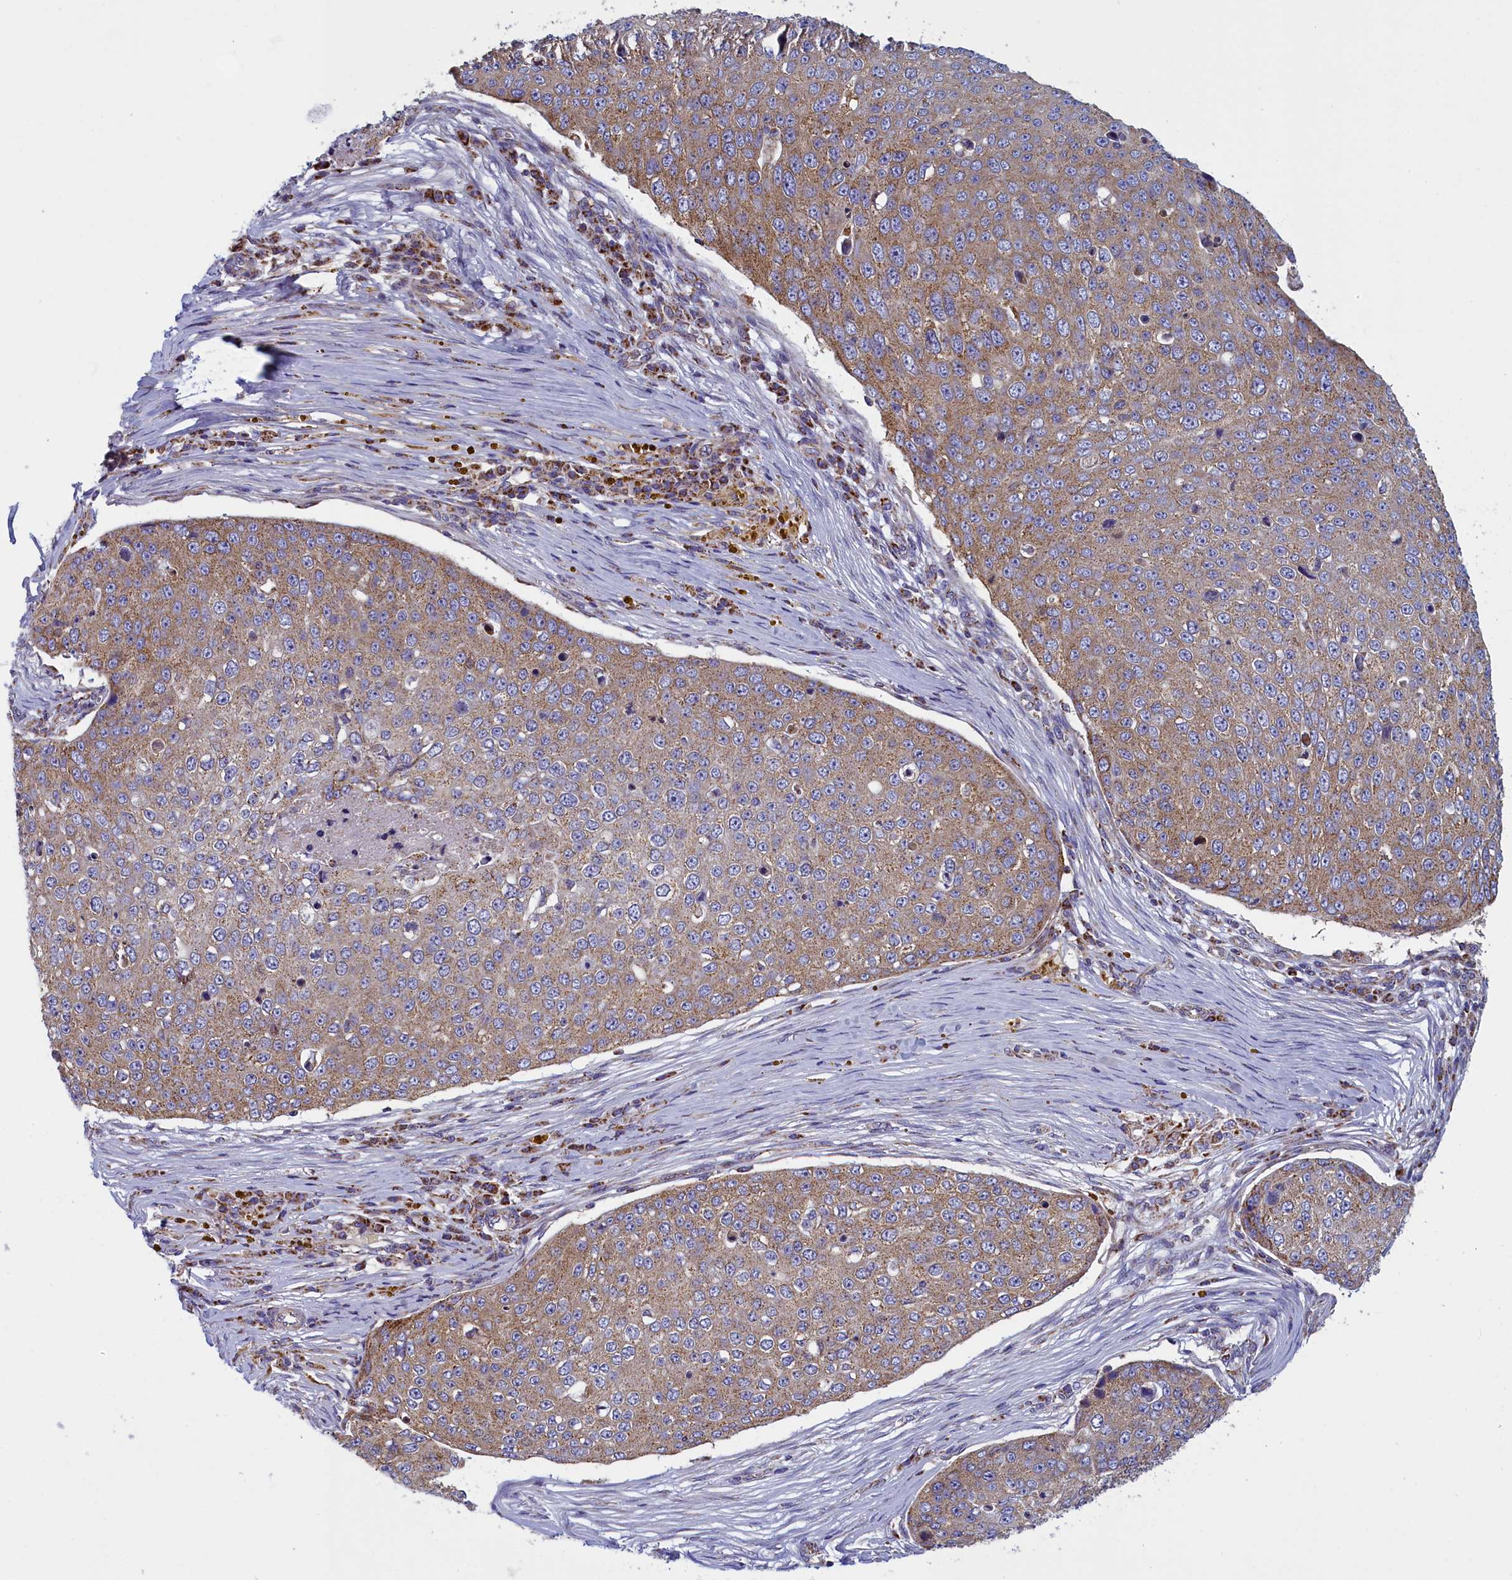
{"staining": {"intensity": "moderate", "quantity": "25%-75%", "location": "cytoplasmic/membranous"}, "tissue": "skin cancer", "cell_type": "Tumor cells", "image_type": "cancer", "snomed": [{"axis": "morphology", "description": "Squamous cell carcinoma, NOS"}, {"axis": "topography", "description": "Skin"}], "caption": "An immunohistochemistry (IHC) micrograph of neoplastic tissue is shown. Protein staining in brown shows moderate cytoplasmic/membranous positivity in skin squamous cell carcinoma within tumor cells.", "gene": "IFT122", "patient": {"sex": "male", "age": 71}}